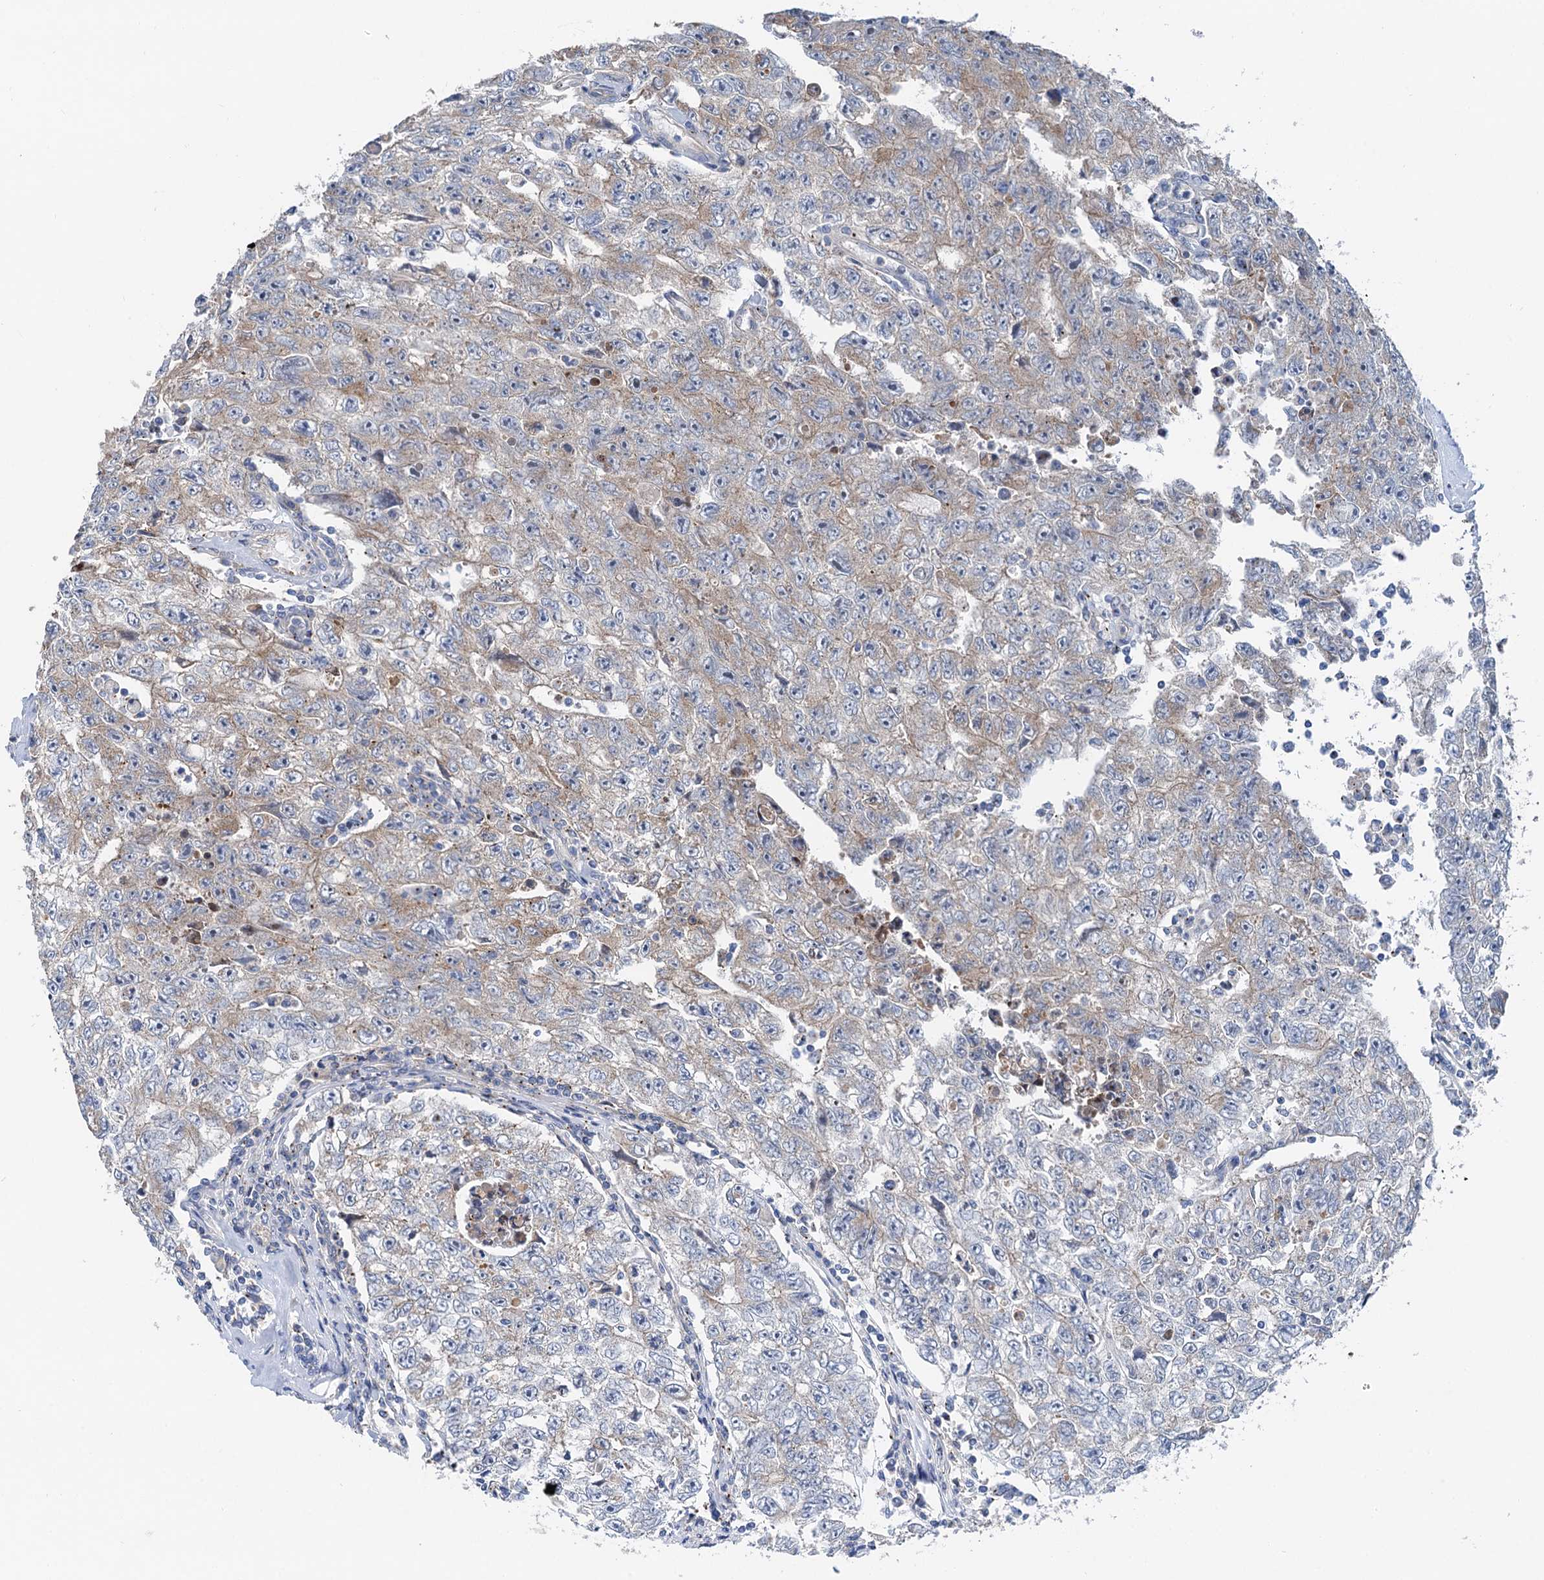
{"staining": {"intensity": "weak", "quantity": "25%-75%", "location": "cytoplasmic/membranous"}, "tissue": "testis cancer", "cell_type": "Tumor cells", "image_type": "cancer", "snomed": [{"axis": "morphology", "description": "Carcinoma, Embryonal, NOS"}, {"axis": "topography", "description": "Testis"}], "caption": "Human testis cancer stained with a brown dye shows weak cytoplasmic/membranous positive expression in approximately 25%-75% of tumor cells.", "gene": "ANKRD26", "patient": {"sex": "male", "age": 17}}